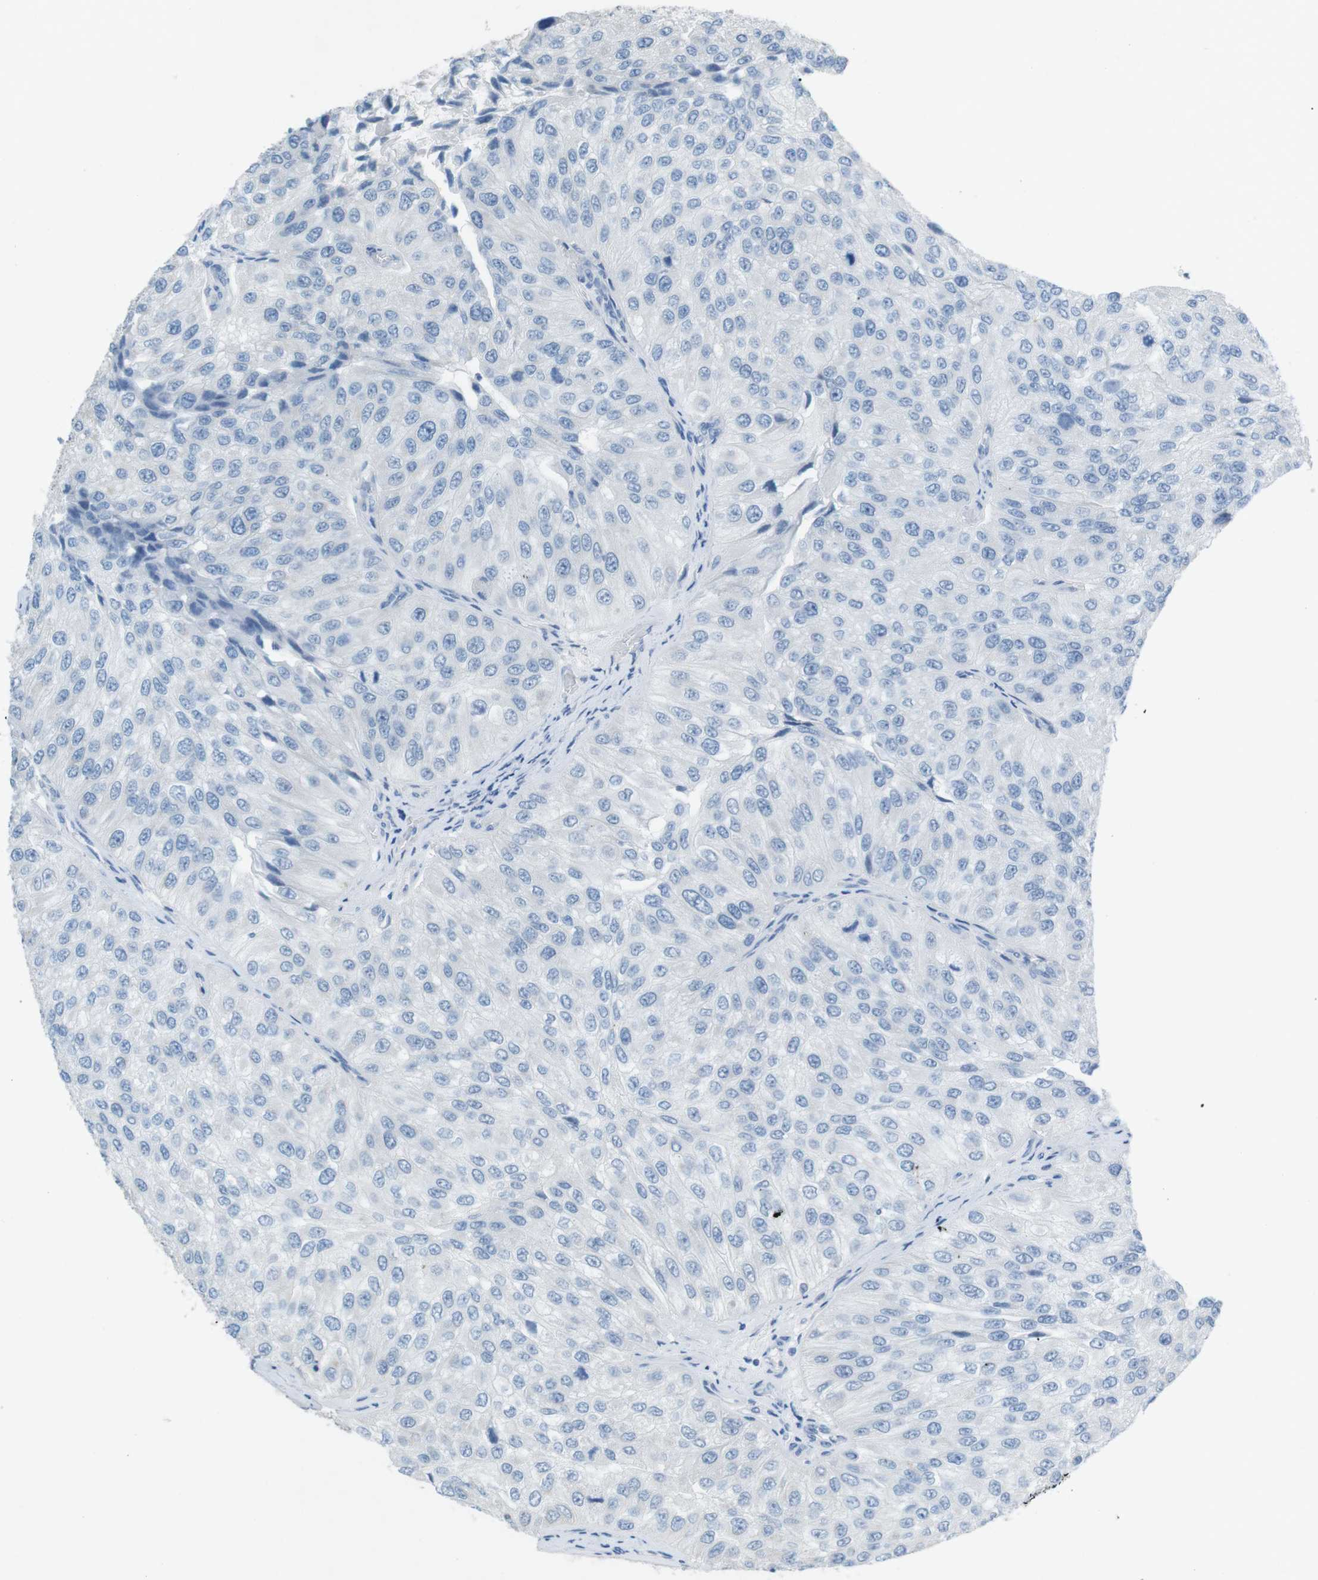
{"staining": {"intensity": "negative", "quantity": "none", "location": "none"}, "tissue": "urothelial cancer", "cell_type": "Tumor cells", "image_type": "cancer", "snomed": [{"axis": "morphology", "description": "Urothelial carcinoma, High grade"}, {"axis": "topography", "description": "Kidney"}, {"axis": "topography", "description": "Urinary bladder"}], "caption": "IHC photomicrograph of urothelial carcinoma (high-grade) stained for a protein (brown), which exhibits no staining in tumor cells.", "gene": "SALL4", "patient": {"sex": "male", "age": 77}}